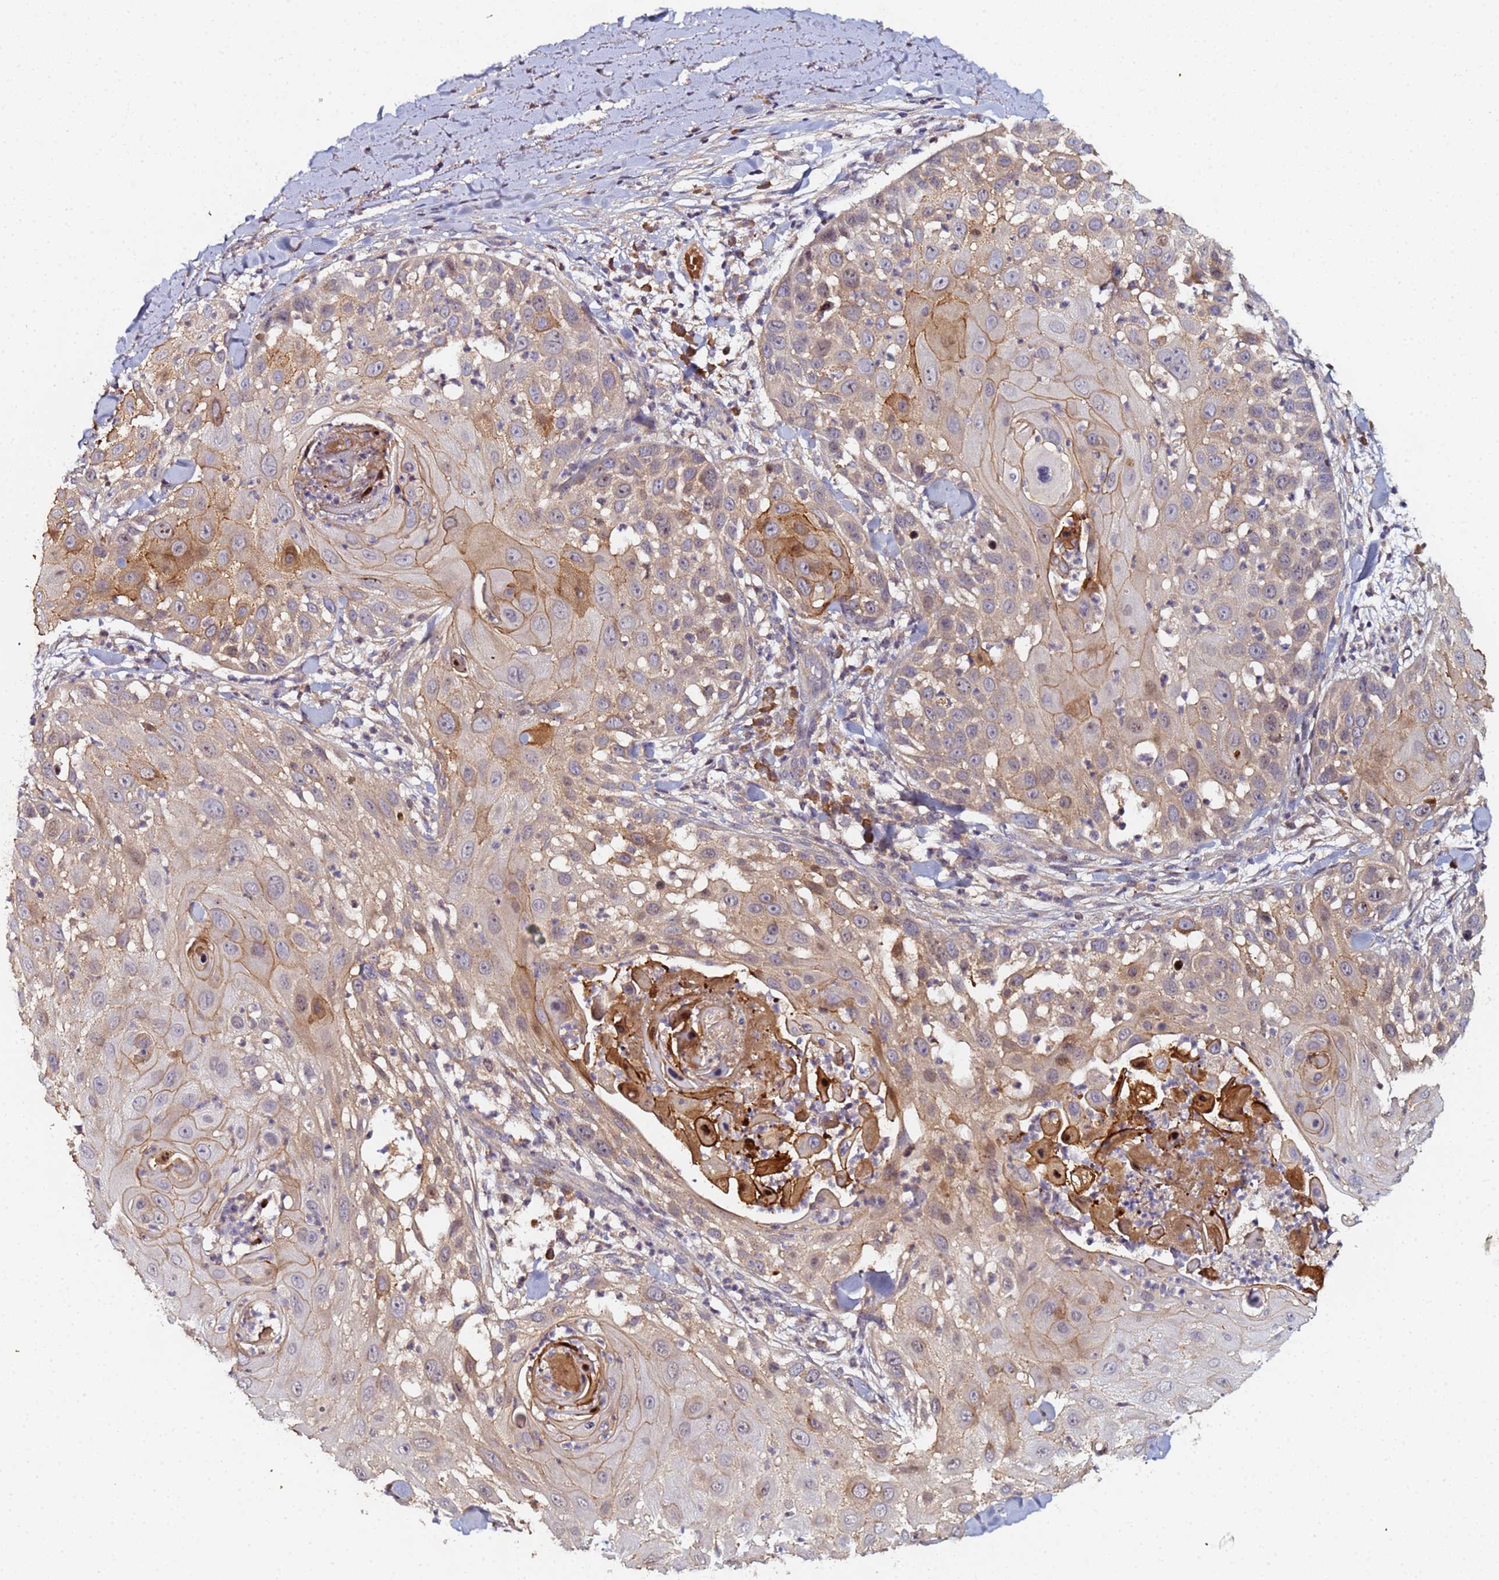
{"staining": {"intensity": "moderate", "quantity": "25%-75%", "location": "cytoplasmic/membranous"}, "tissue": "skin cancer", "cell_type": "Tumor cells", "image_type": "cancer", "snomed": [{"axis": "morphology", "description": "Squamous cell carcinoma, NOS"}, {"axis": "topography", "description": "Skin"}], "caption": "Immunohistochemical staining of human skin squamous cell carcinoma demonstrates medium levels of moderate cytoplasmic/membranous protein expression in about 25%-75% of tumor cells.", "gene": "OSER1", "patient": {"sex": "female", "age": 44}}